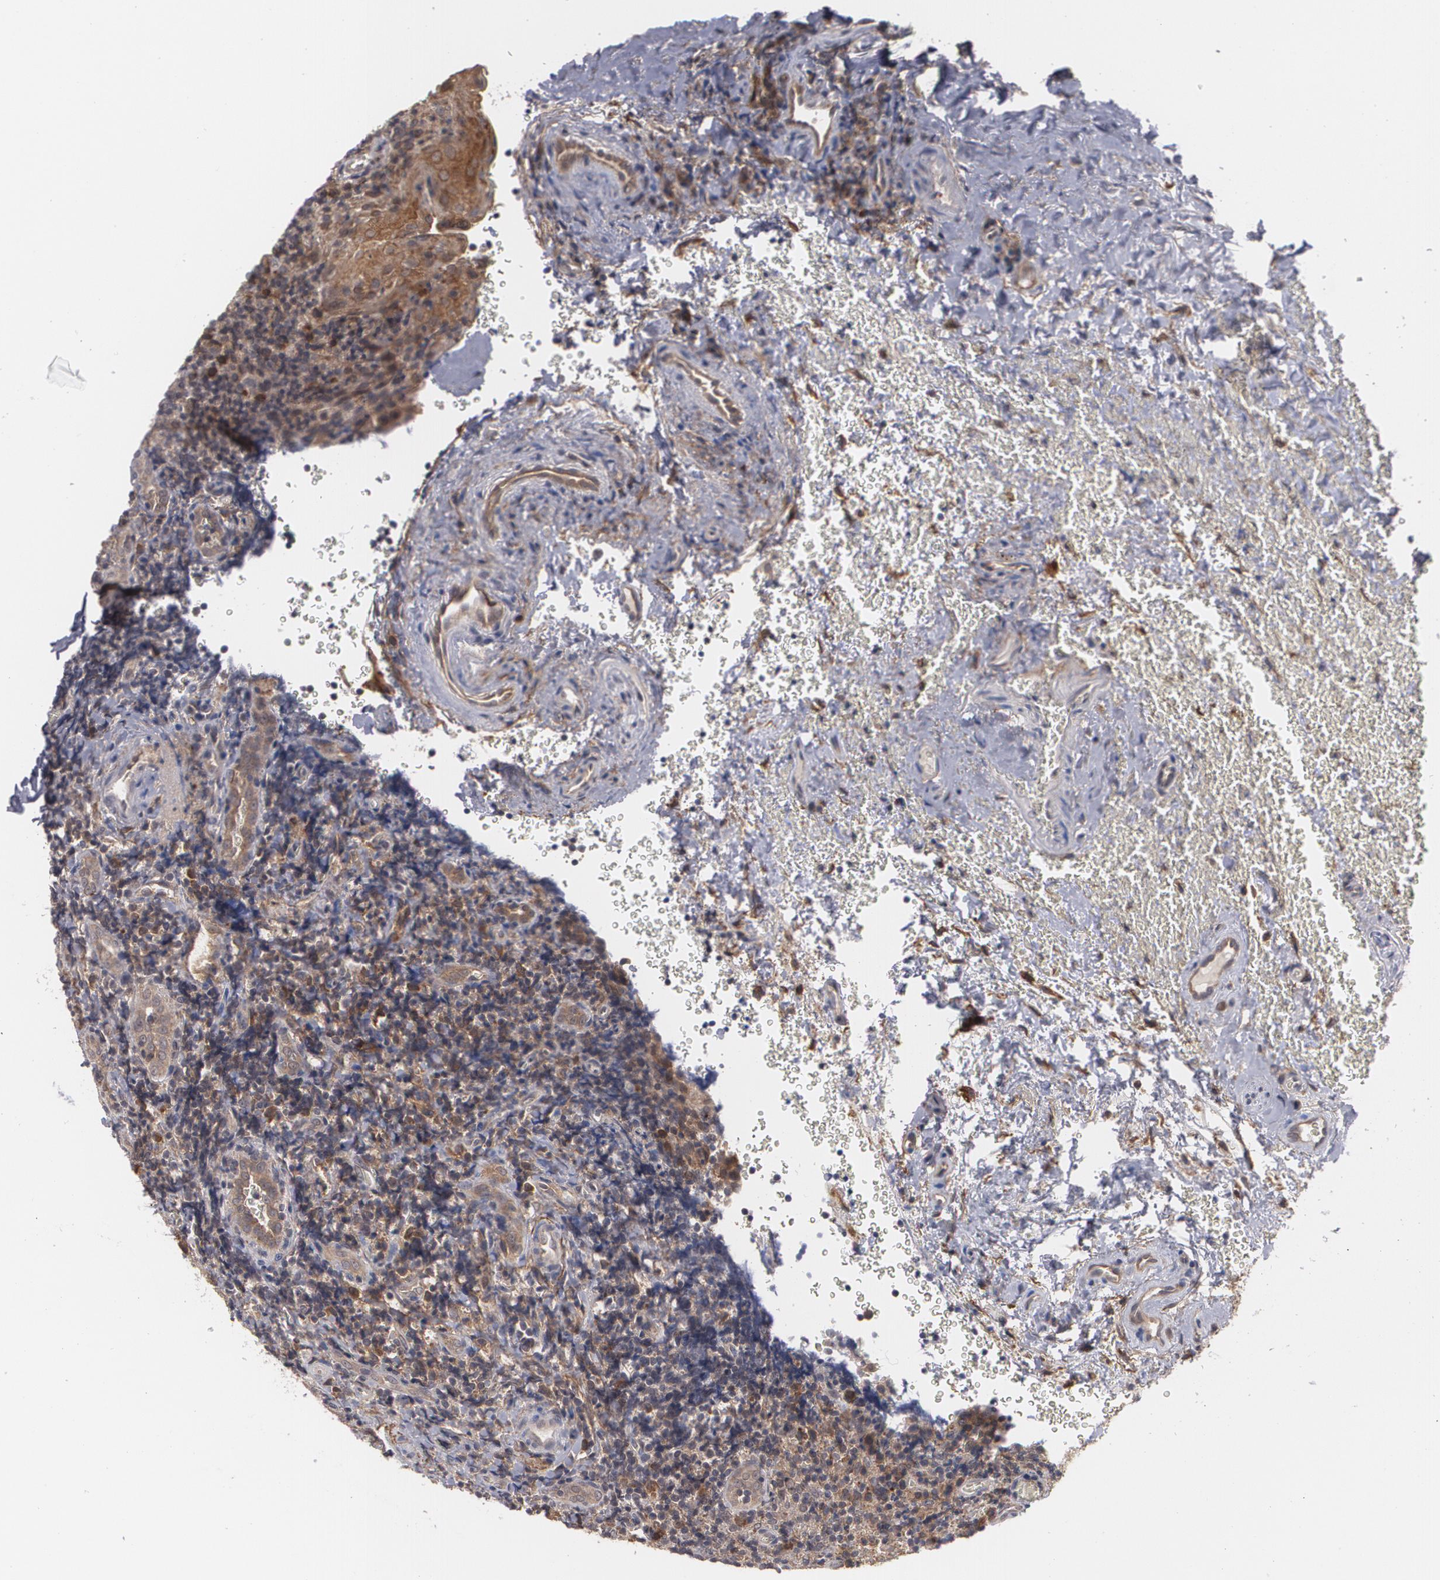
{"staining": {"intensity": "moderate", "quantity": "25%-75%", "location": "cytoplasmic/membranous"}, "tissue": "tonsil", "cell_type": "Germinal center cells", "image_type": "normal", "snomed": [{"axis": "morphology", "description": "Normal tissue, NOS"}, {"axis": "topography", "description": "Tonsil"}], "caption": "DAB (3,3'-diaminobenzidine) immunohistochemical staining of normal human tonsil shows moderate cytoplasmic/membranous protein staining in approximately 25%-75% of germinal center cells.", "gene": "BMP6", "patient": {"sex": "male", "age": 20}}